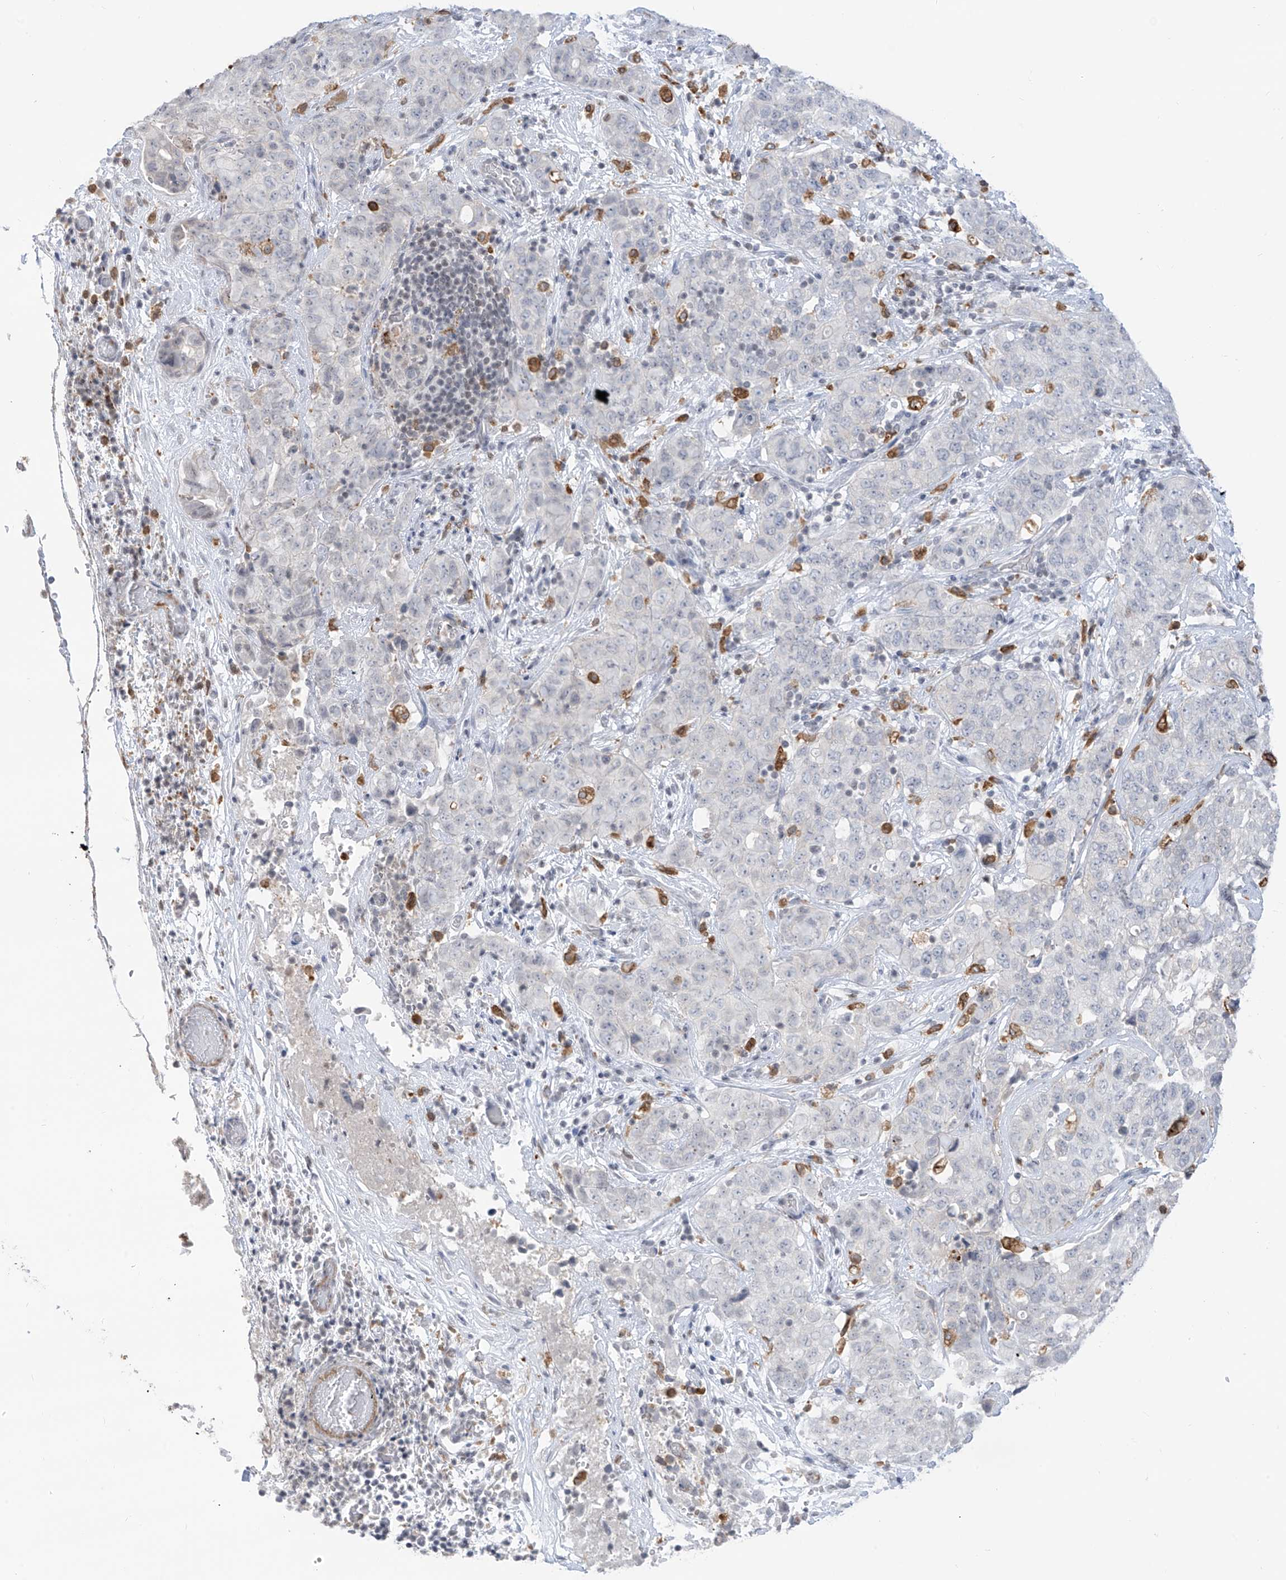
{"staining": {"intensity": "negative", "quantity": "none", "location": "none"}, "tissue": "stomach cancer", "cell_type": "Tumor cells", "image_type": "cancer", "snomed": [{"axis": "morphology", "description": "Normal tissue, NOS"}, {"axis": "morphology", "description": "Adenocarcinoma, NOS"}, {"axis": "topography", "description": "Lymph node"}, {"axis": "topography", "description": "Stomach"}], "caption": "Protein analysis of stomach cancer demonstrates no significant positivity in tumor cells. (IHC, brightfield microscopy, high magnification).", "gene": "TBXAS1", "patient": {"sex": "male", "age": 48}}